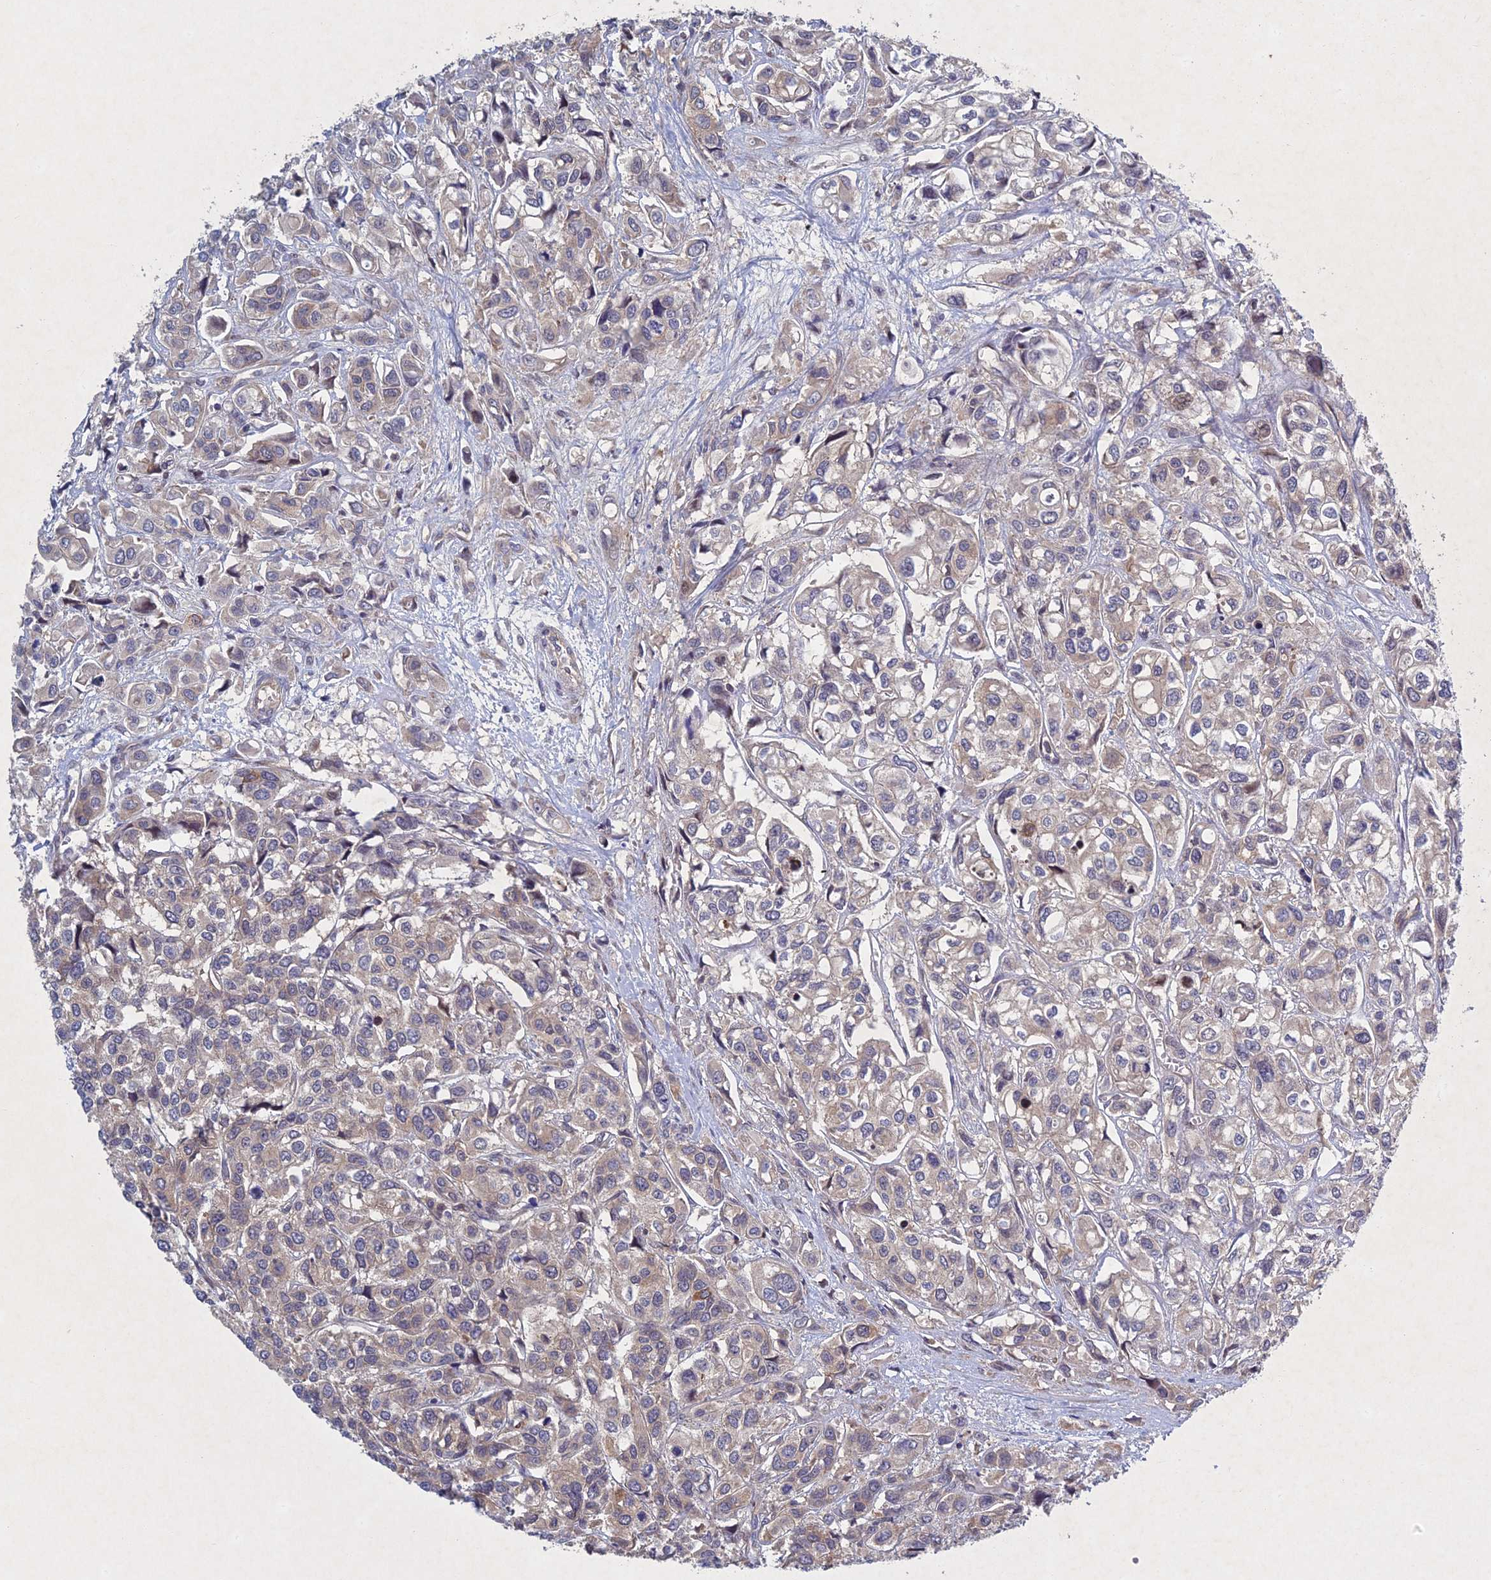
{"staining": {"intensity": "weak", "quantity": "25%-75%", "location": "cytoplasmic/membranous"}, "tissue": "urothelial cancer", "cell_type": "Tumor cells", "image_type": "cancer", "snomed": [{"axis": "morphology", "description": "Urothelial carcinoma, High grade"}, {"axis": "topography", "description": "Urinary bladder"}], "caption": "The image demonstrates a brown stain indicating the presence of a protein in the cytoplasmic/membranous of tumor cells in high-grade urothelial carcinoma.", "gene": "PTHLH", "patient": {"sex": "male", "age": 67}}